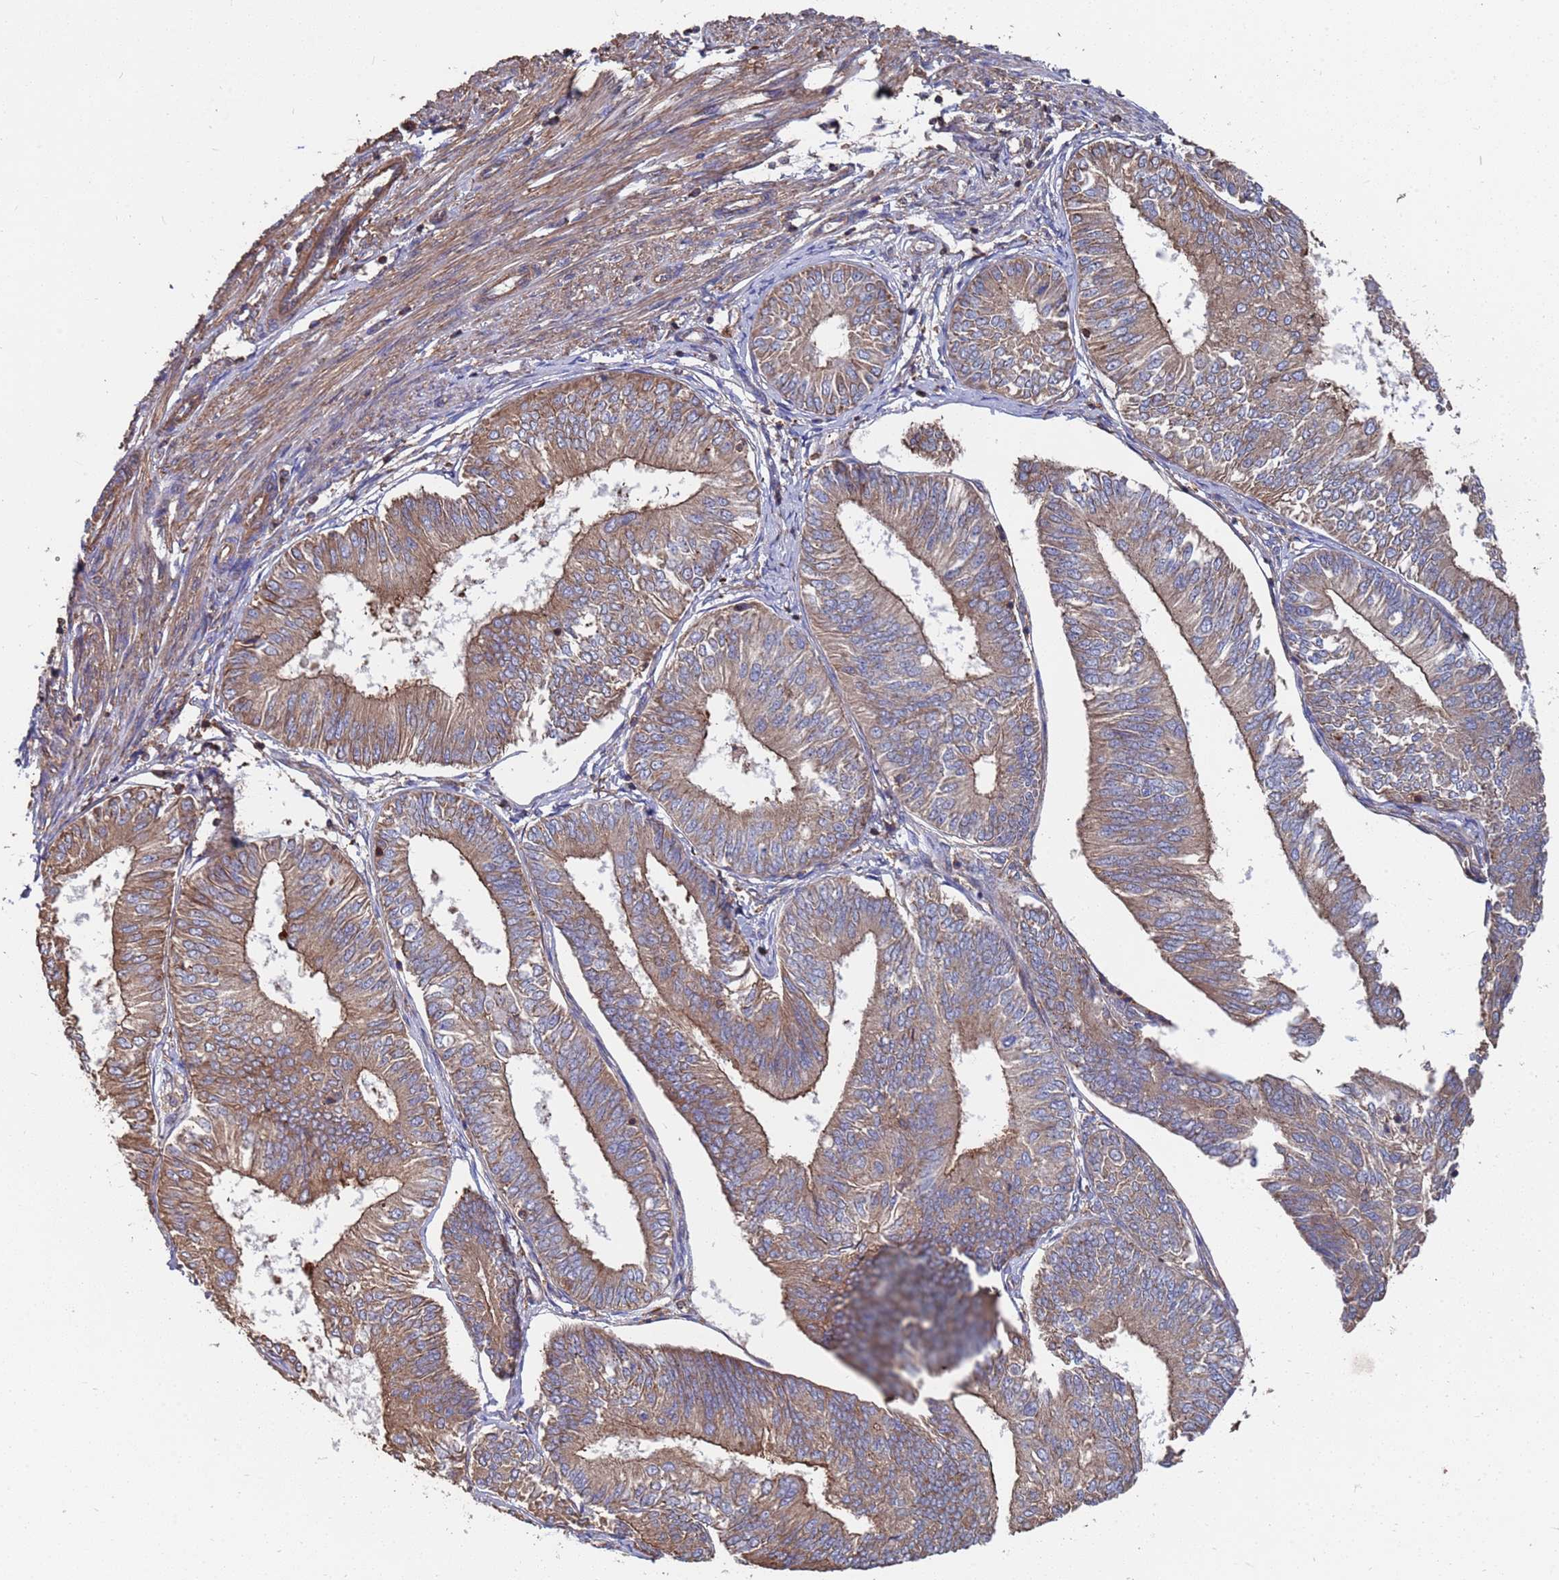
{"staining": {"intensity": "moderate", "quantity": ">75%", "location": "cytoplasmic/membranous"}, "tissue": "endometrial cancer", "cell_type": "Tumor cells", "image_type": "cancer", "snomed": [{"axis": "morphology", "description": "Adenocarcinoma, NOS"}, {"axis": "topography", "description": "Endometrium"}], "caption": "Adenocarcinoma (endometrial) stained with DAB (3,3'-diaminobenzidine) IHC demonstrates medium levels of moderate cytoplasmic/membranous staining in about >75% of tumor cells. Using DAB (3,3'-diaminobenzidine) (brown) and hematoxylin (blue) stains, captured at high magnification using brightfield microscopy.", "gene": "PYCR1", "patient": {"sex": "female", "age": 58}}